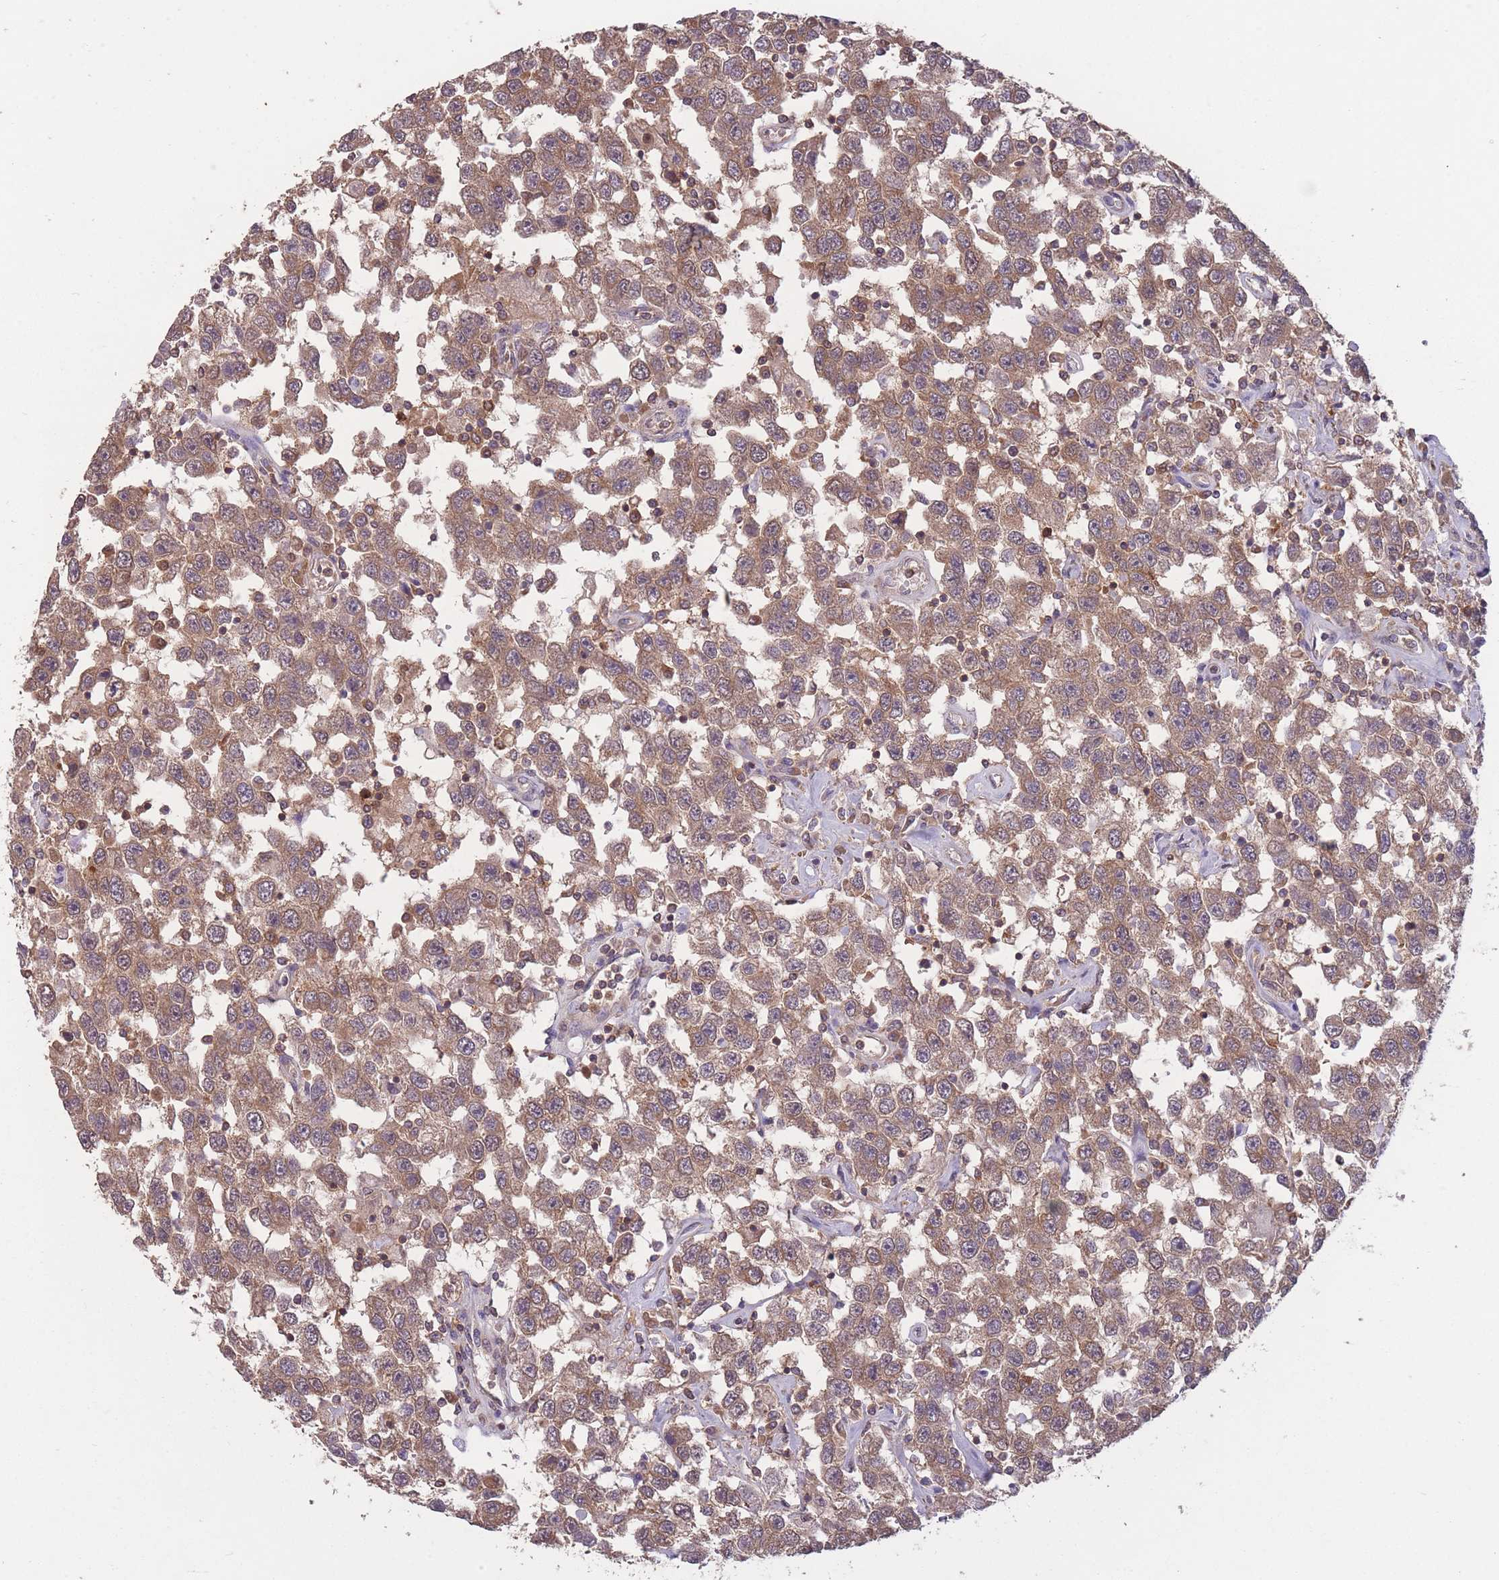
{"staining": {"intensity": "moderate", "quantity": ">75%", "location": "cytoplasmic/membranous"}, "tissue": "testis cancer", "cell_type": "Tumor cells", "image_type": "cancer", "snomed": [{"axis": "morphology", "description": "Seminoma, NOS"}, {"axis": "topography", "description": "Testis"}], "caption": "Human testis seminoma stained with a protein marker exhibits moderate staining in tumor cells.", "gene": "GMIP", "patient": {"sex": "male", "age": 41}}